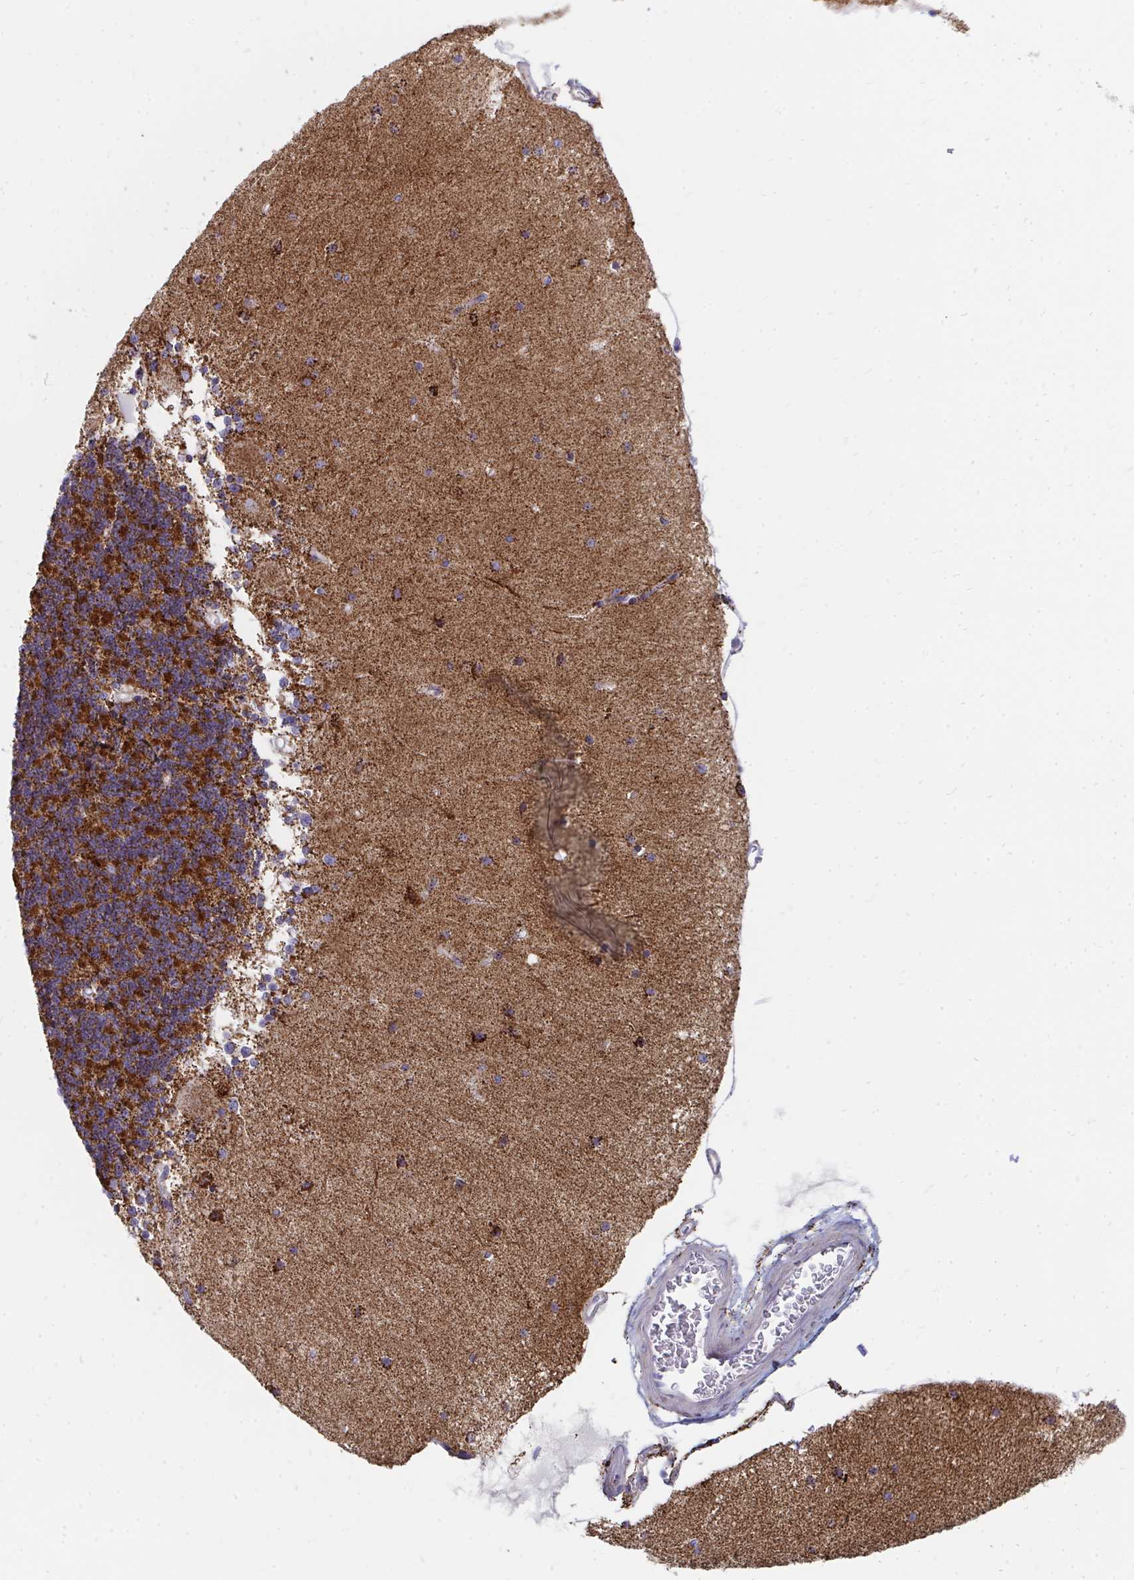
{"staining": {"intensity": "strong", "quantity": ">75%", "location": "cytoplasmic/membranous"}, "tissue": "cerebellum", "cell_type": "Cells in granular layer", "image_type": "normal", "snomed": [{"axis": "morphology", "description": "Normal tissue, NOS"}, {"axis": "topography", "description": "Cerebellum"}], "caption": "A high-resolution image shows immunohistochemistry (IHC) staining of normal cerebellum, which demonstrates strong cytoplasmic/membranous staining in about >75% of cells in granular layer. The staining was performed using DAB (3,3'-diaminobenzidine) to visualize the protein expression in brown, while the nuclei were stained in blue with hematoxylin (Magnification: 20x).", "gene": "PC", "patient": {"sex": "female", "age": 54}}